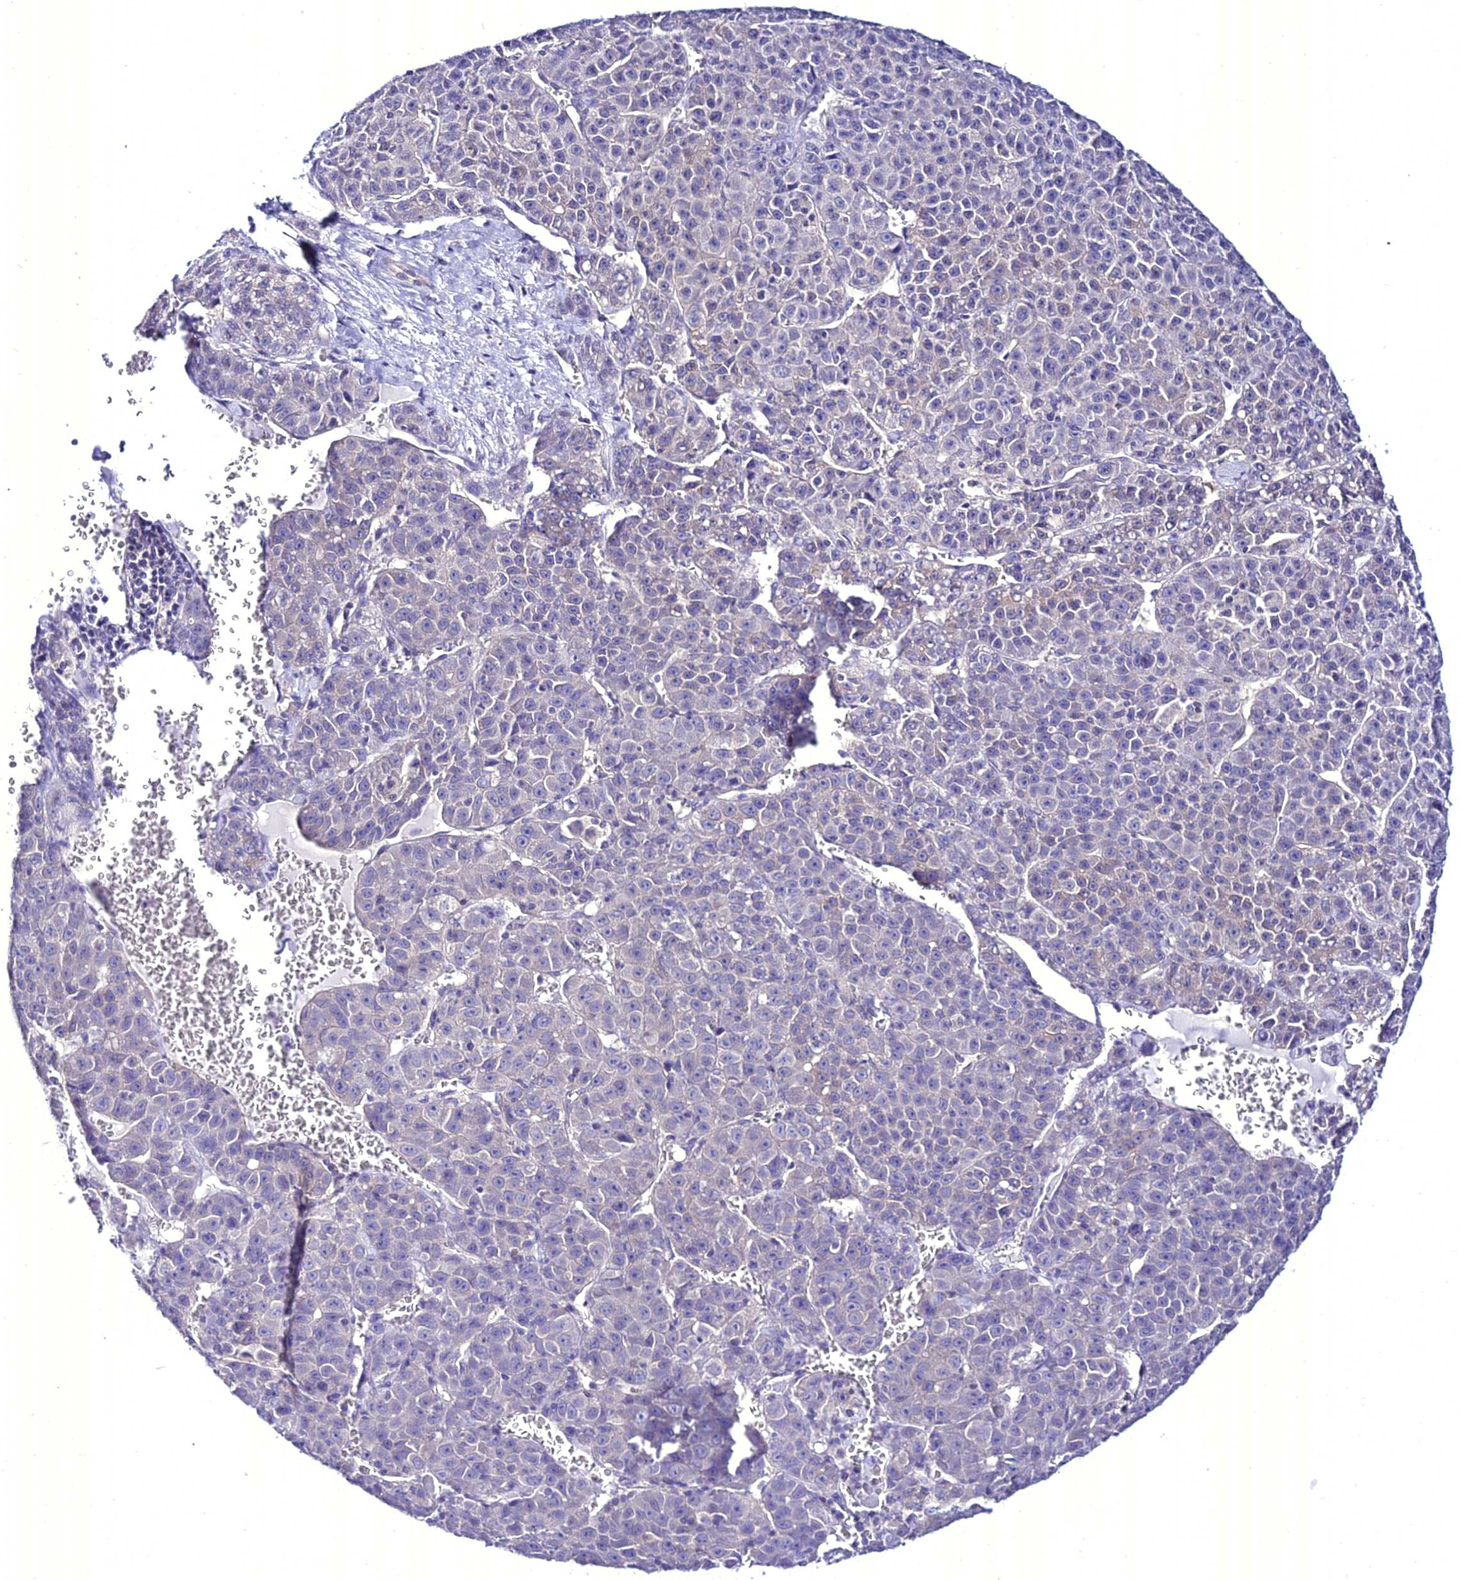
{"staining": {"intensity": "negative", "quantity": "none", "location": "none"}, "tissue": "liver cancer", "cell_type": "Tumor cells", "image_type": "cancer", "snomed": [{"axis": "morphology", "description": "Carcinoma, Hepatocellular, NOS"}, {"axis": "topography", "description": "Liver"}], "caption": "Protein analysis of liver cancer demonstrates no significant positivity in tumor cells.", "gene": "ATG16L2", "patient": {"sex": "female", "age": 53}}